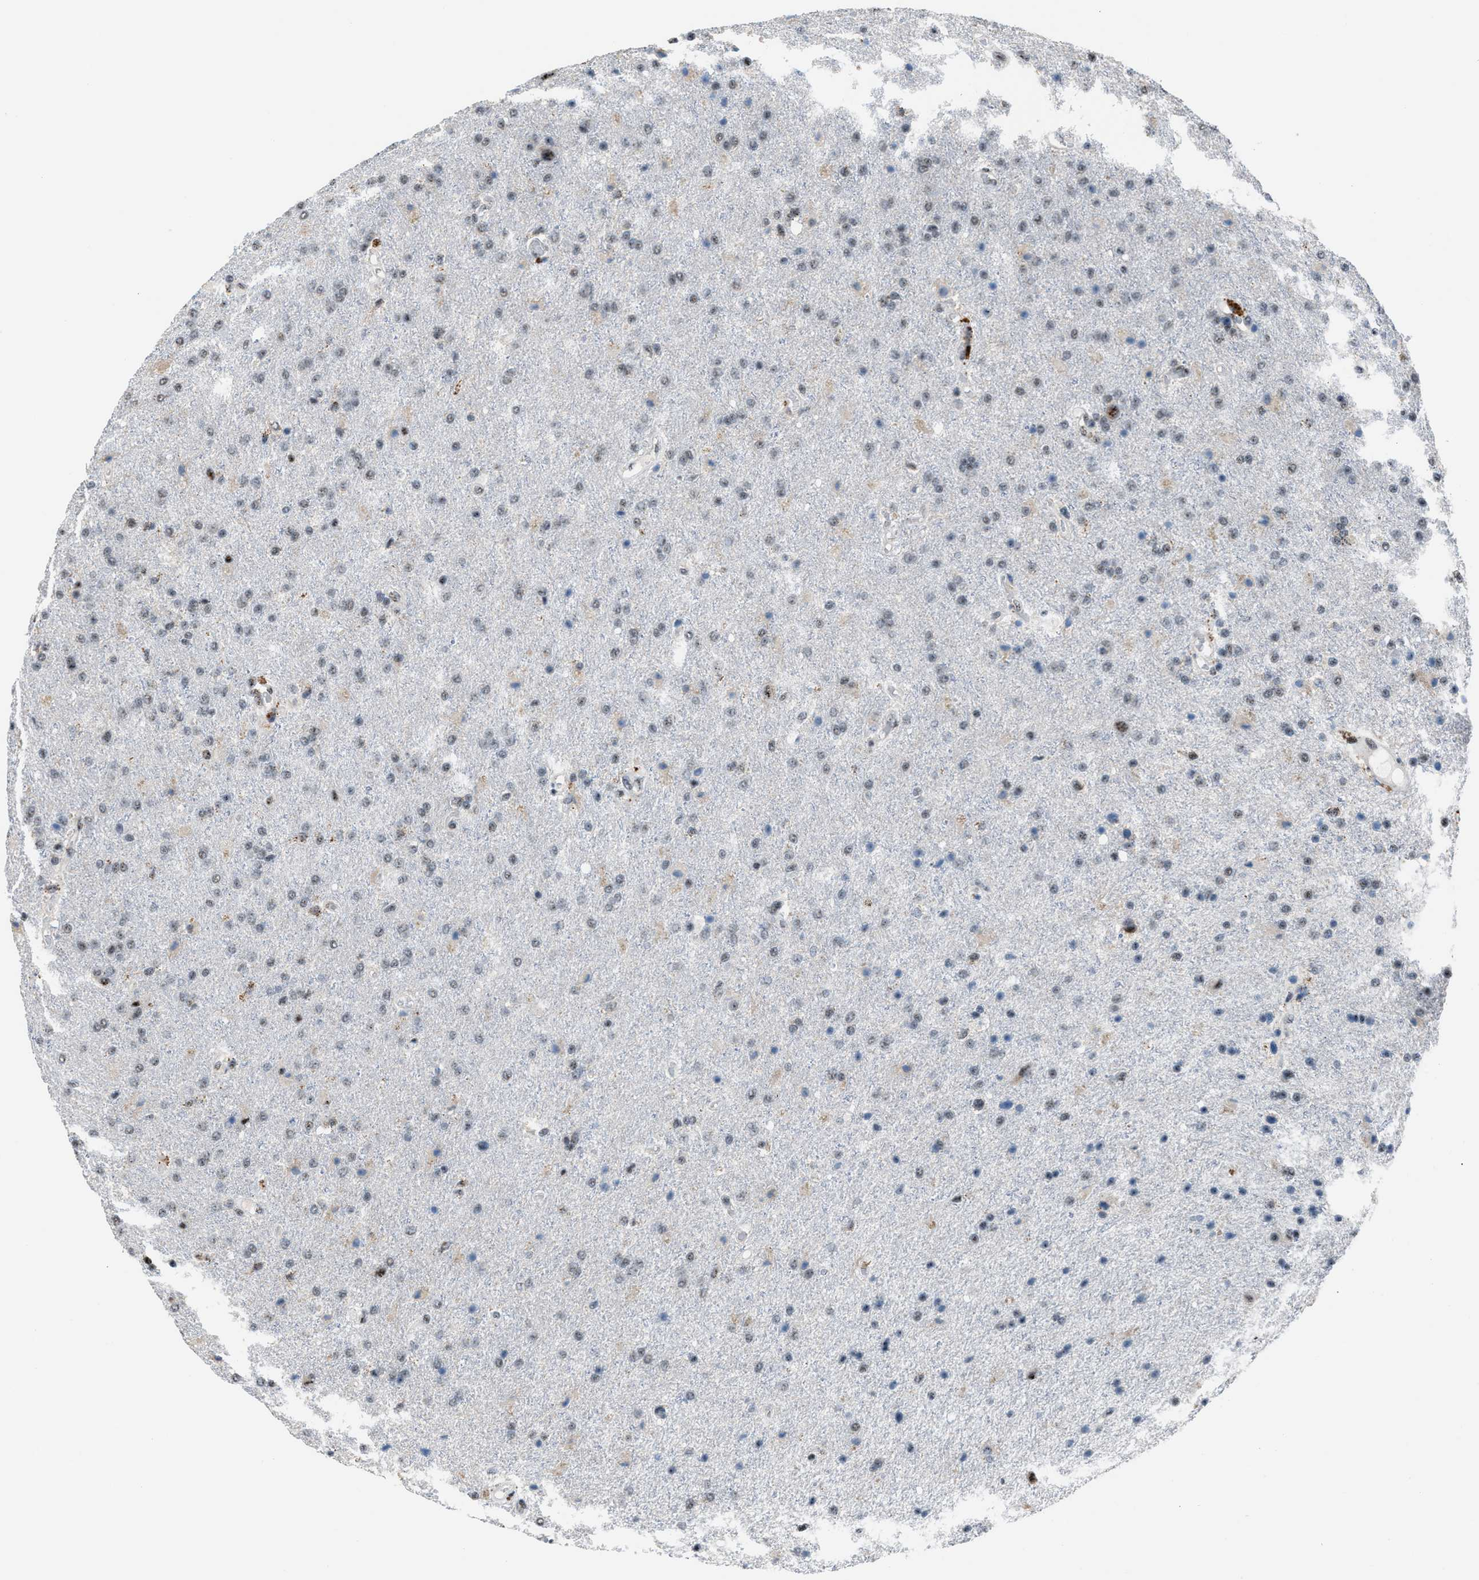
{"staining": {"intensity": "weak", "quantity": "<25%", "location": "nuclear"}, "tissue": "glioma", "cell_type": "Tumor cells", "image_type": "cancer", "snomed": [{"axis": "morphology", "description": "Glioma, malignant, High grade"}, {"axis": "topography", "description": "Brain"}], "caption": "The histopathology image demonstrates no significant staining in tumor cells of high-grade glioma (malignant).", "gene": "CENPP", "patient": {"sex": "male", "age": 72}}